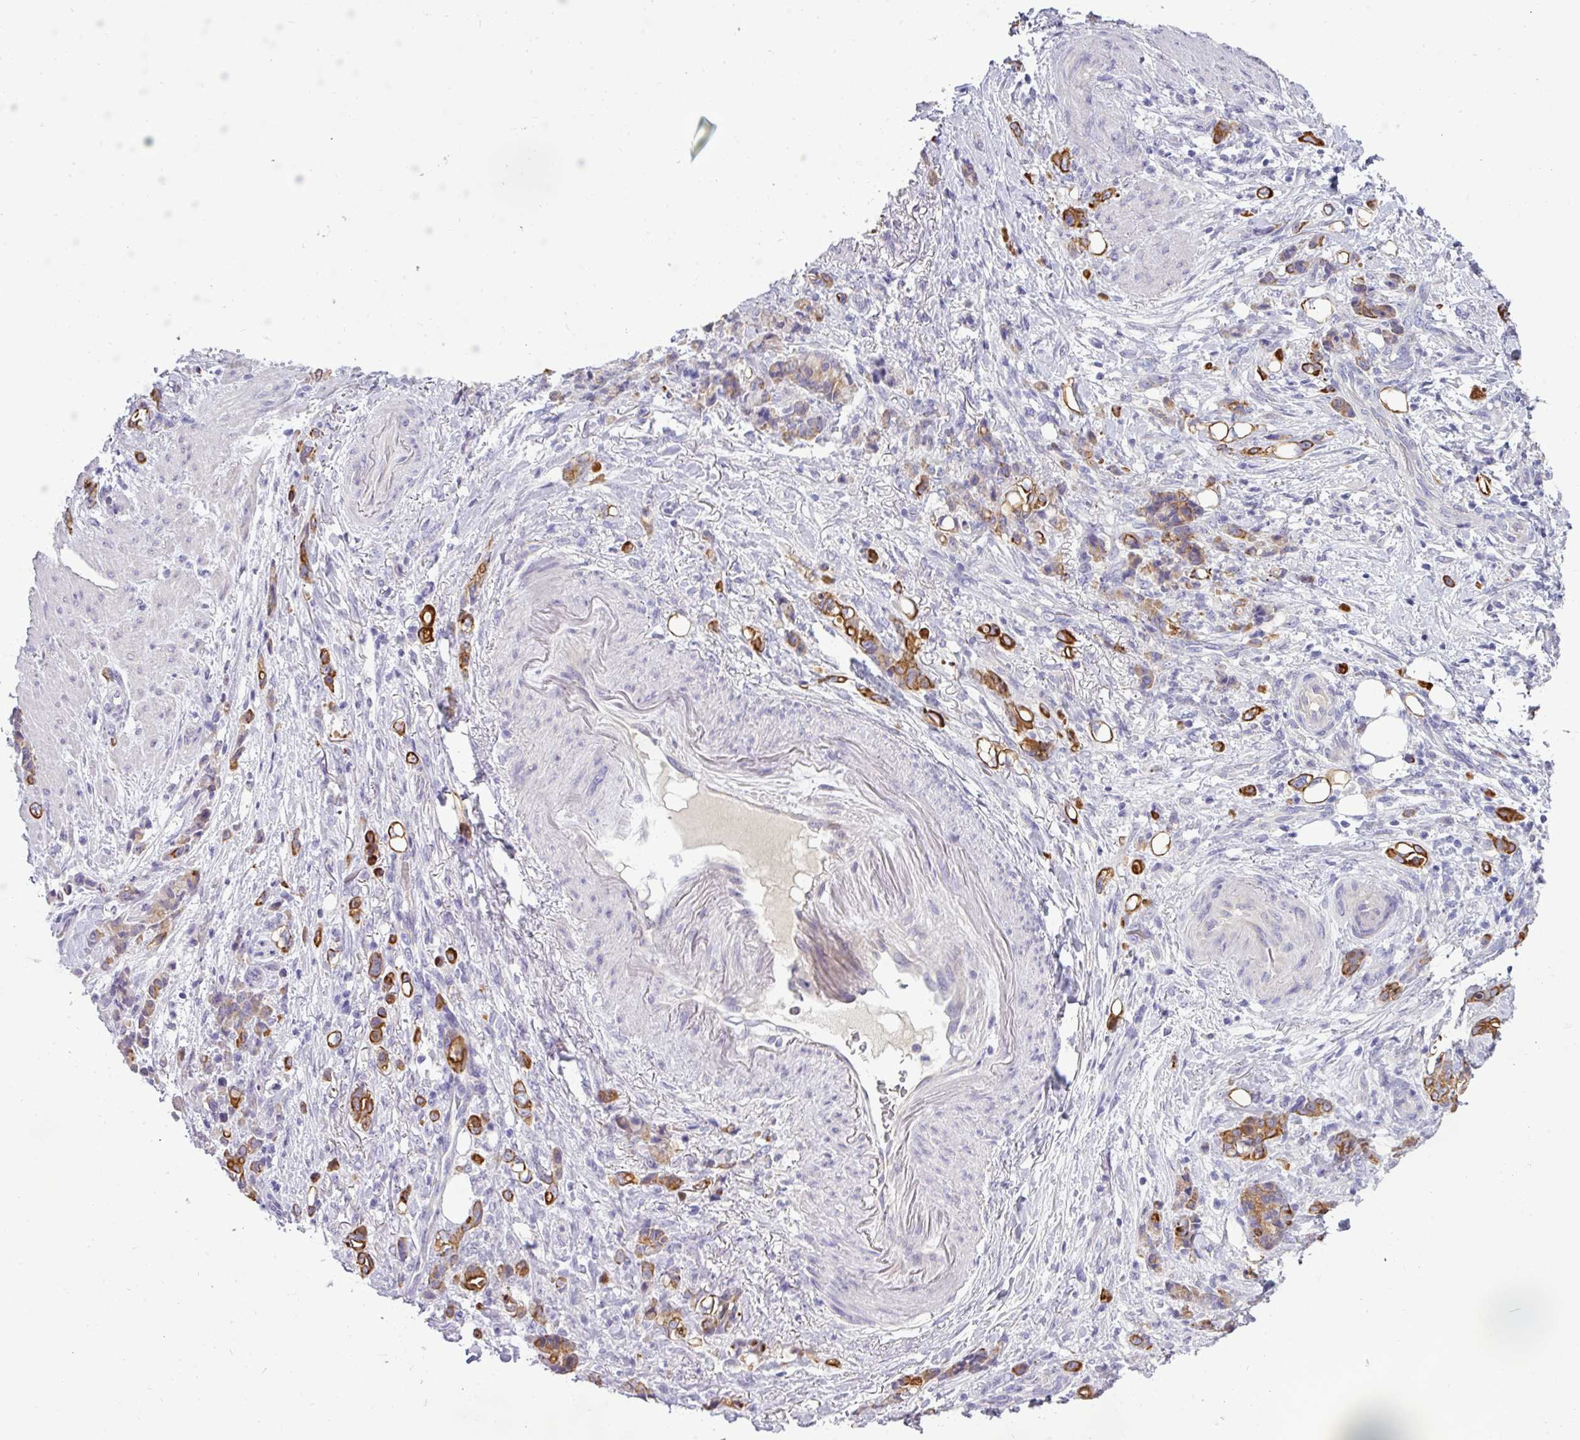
{"staining": {"intensity": "strong", "quantity": ">75%", "location": "cytoplasmic/membranous"}, "tissue": "stomach cancer", "cell_type": "Tumor cells", "image_type": "cancer", "snomed": [{"axis": "morphology", "description": "Normal tissue, NOS"}, {"axis": "morphology", "description": "Adenocarcinoma, NOS"}, {"axis": "topography", "description": "Stomach"}], "caption": "IHC image of neoplastic tissue: human stomach cancer stained using IHC exhibits high levels of strong protein expression localized specifically in the cytoplasmic/membranous of tumor cells, appearing as a cytoplasmic/membranous brown color.", "gene": "ASXL3", "patient": {"sex": "female", "age": 79}}